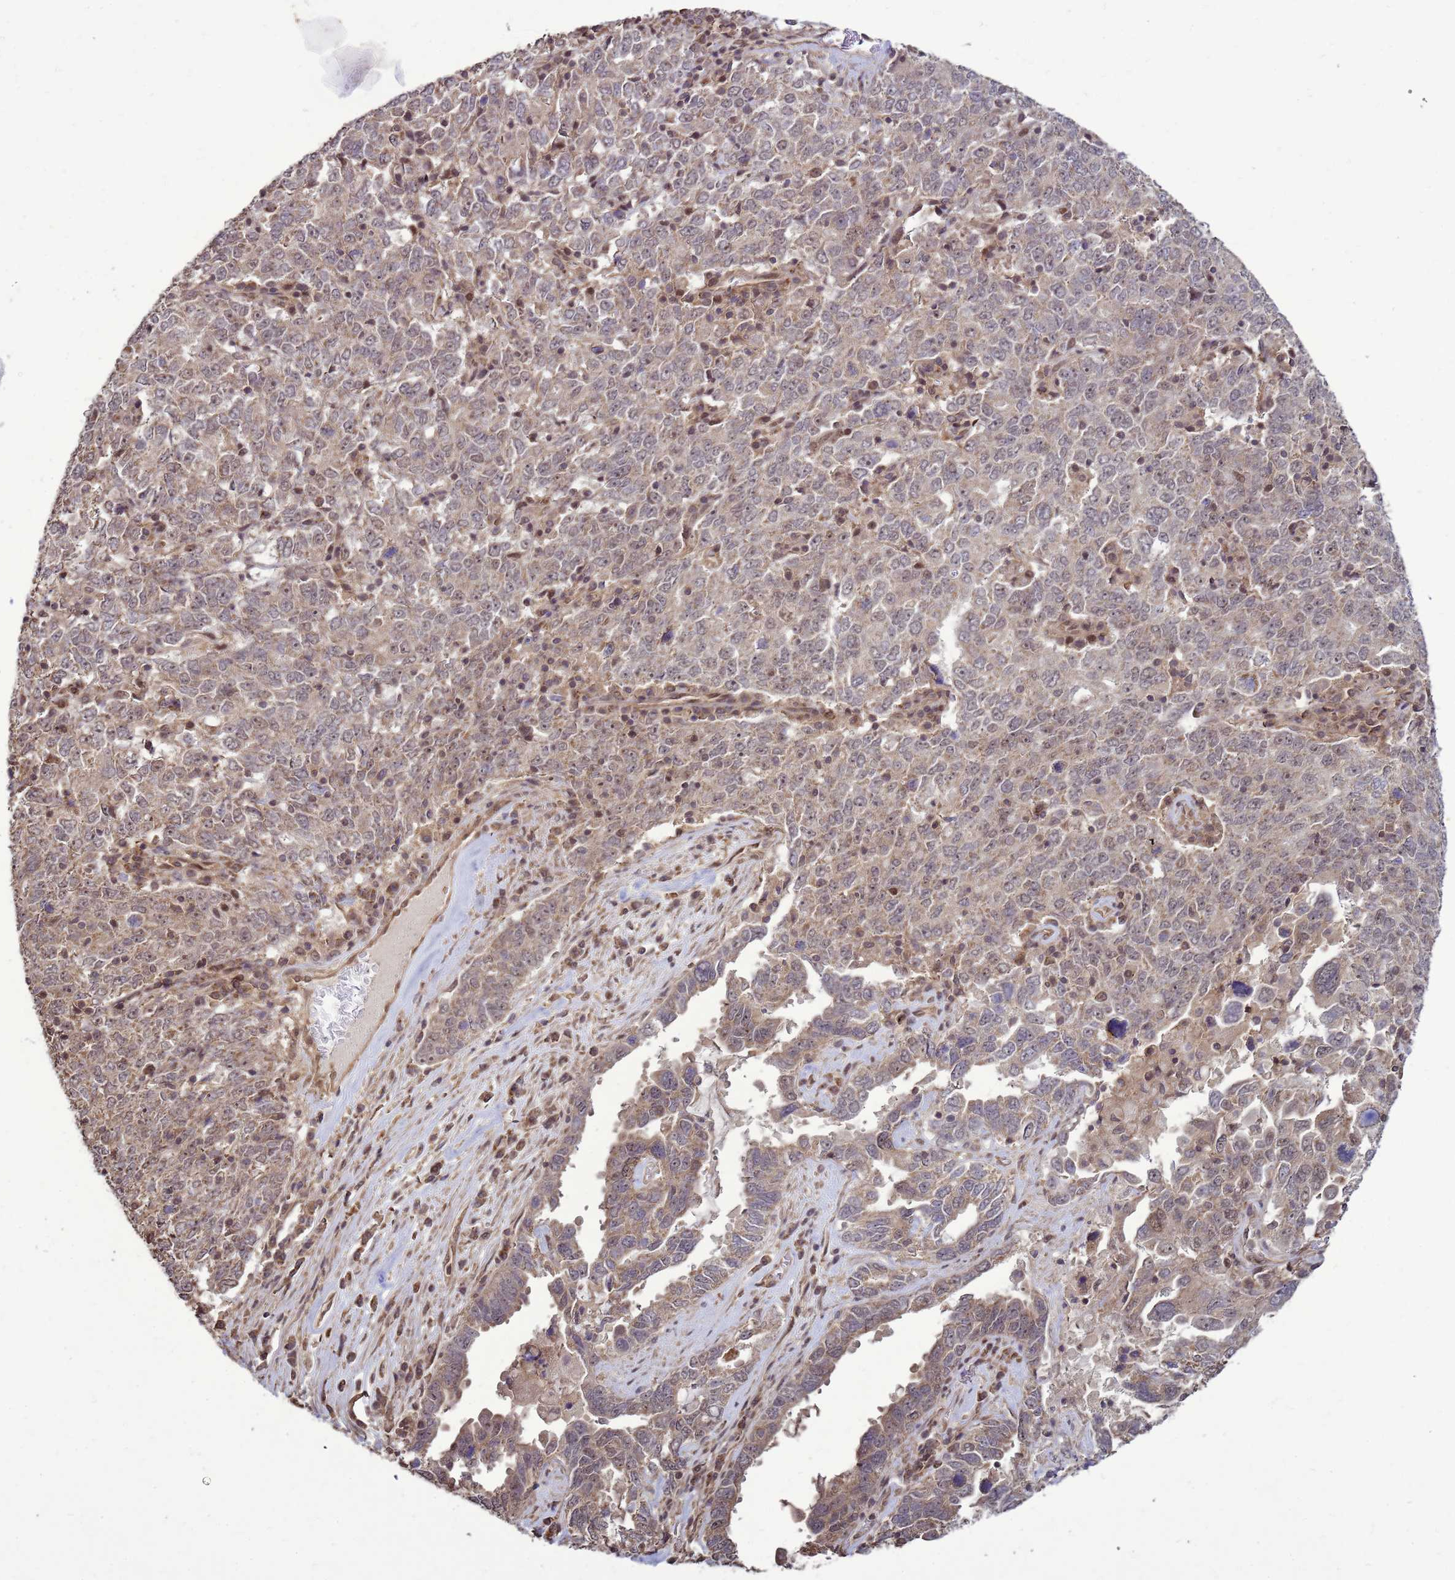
{"staining": {"intensity": "weak", "quantity": ">75%", "location": "cytoplasmic/membranous,nuclear"}, "tissue": "ovarian cancer", "cell_type": "Tumor cells", "image_type": "cancer", "snomed": [{"axis": "morphology", "description": "Carcinoma, endometroid"}, {"axis": "topography", "description": "Ovary"}], "caption": "Protein expression analysis of human ovarian cancer reveals weak cytoplasmic/membranous and nuclear expression in about >75% of tumor cells.", "gene": "CRBN", "patient": {"sex": "female", "age": 62}}